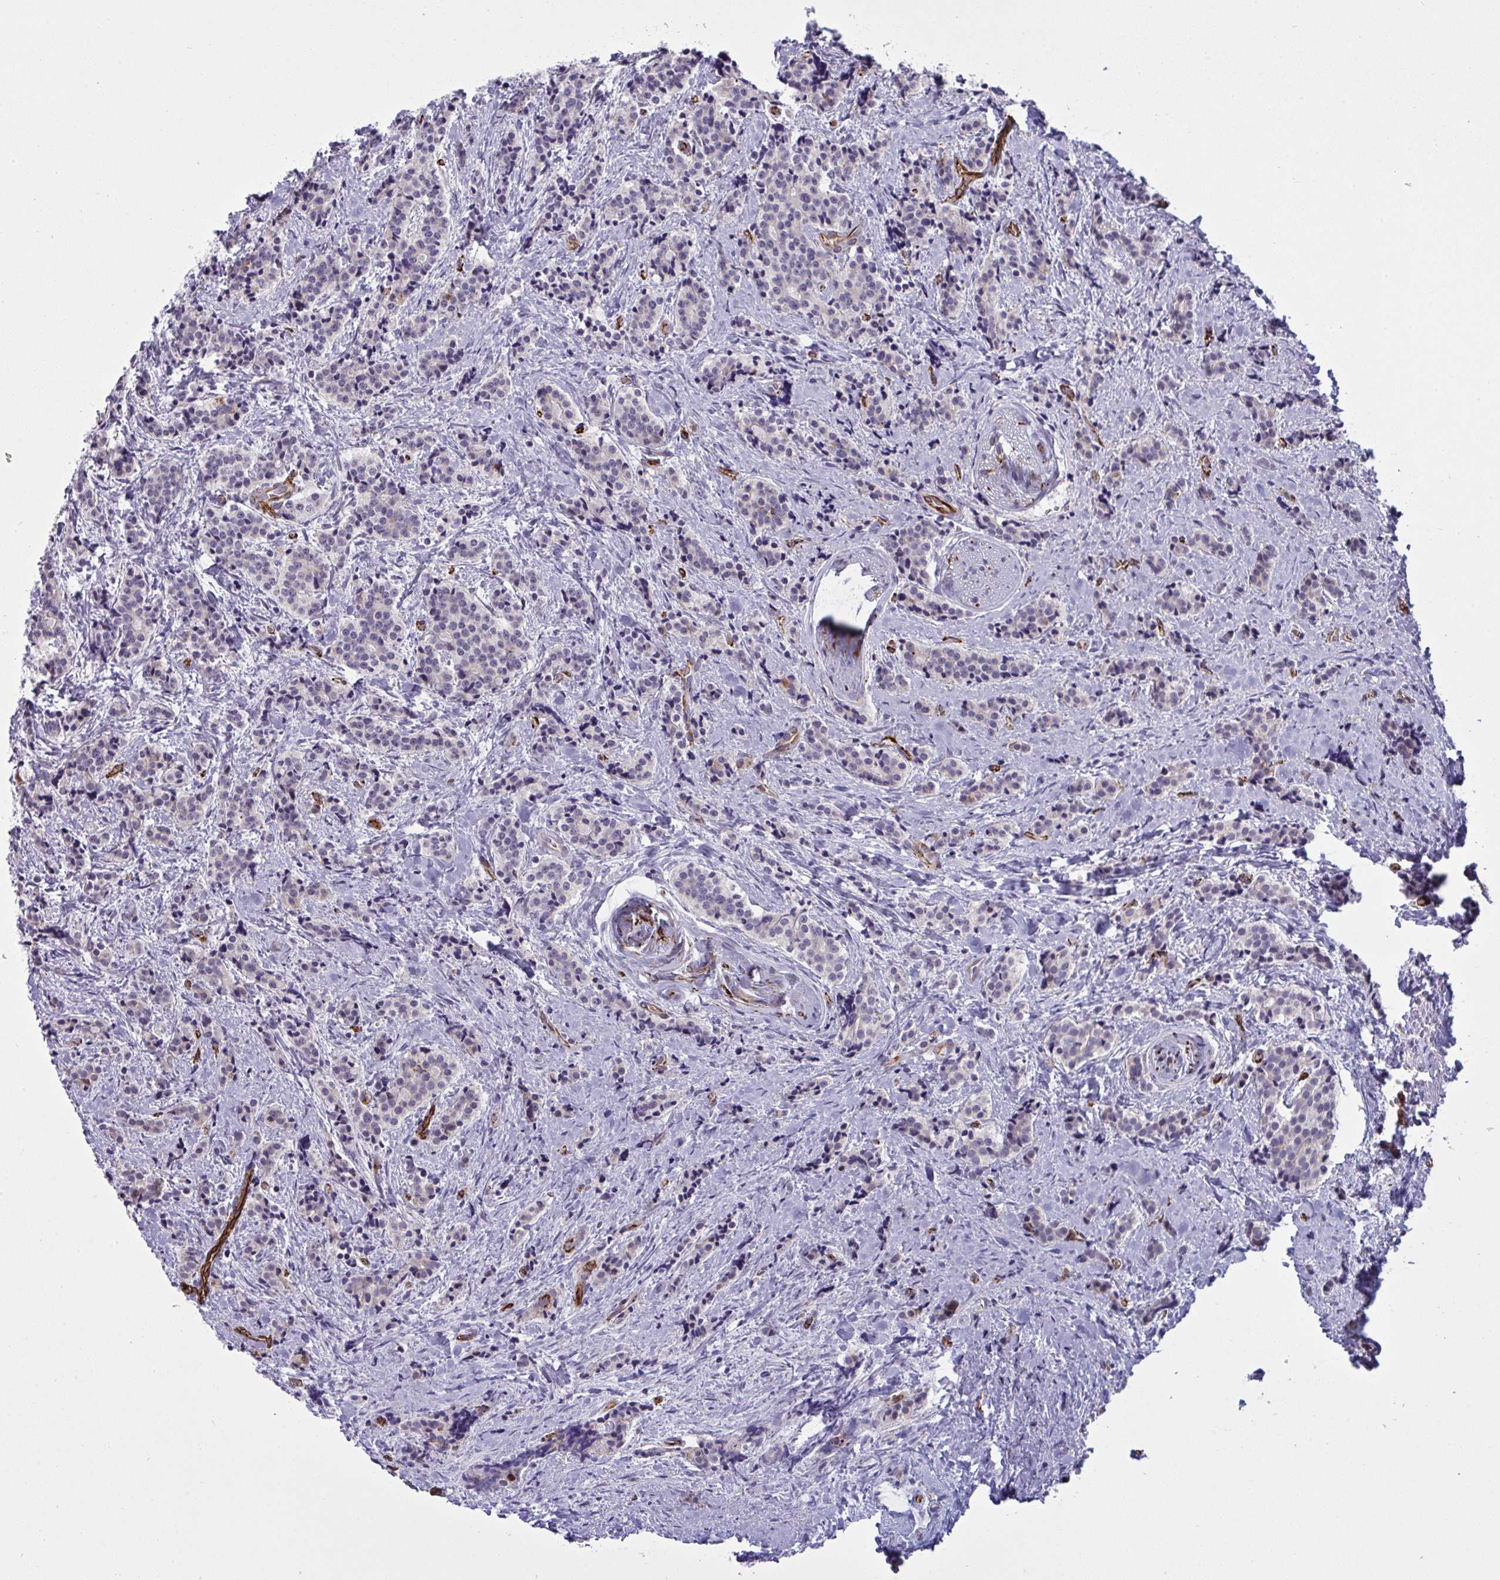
{"staining": {"intensity": "negative", "quantity": "none", "location": "none"}, "tissue": "carcinoid", "cell_type": "Tumor cells", "image_type": "cancer", "snomed": [{"axis": "morphology", "description": "Carcinoid, malignant, NOS"}, {"axis": "topography", "description": "Small intestine"}], "caption": "A histopathology image of human malignant carcinoid is negative for staining in tumor cells.", "gene": "SLC35B1", "patient": {"sex": "female", "age": 73}}